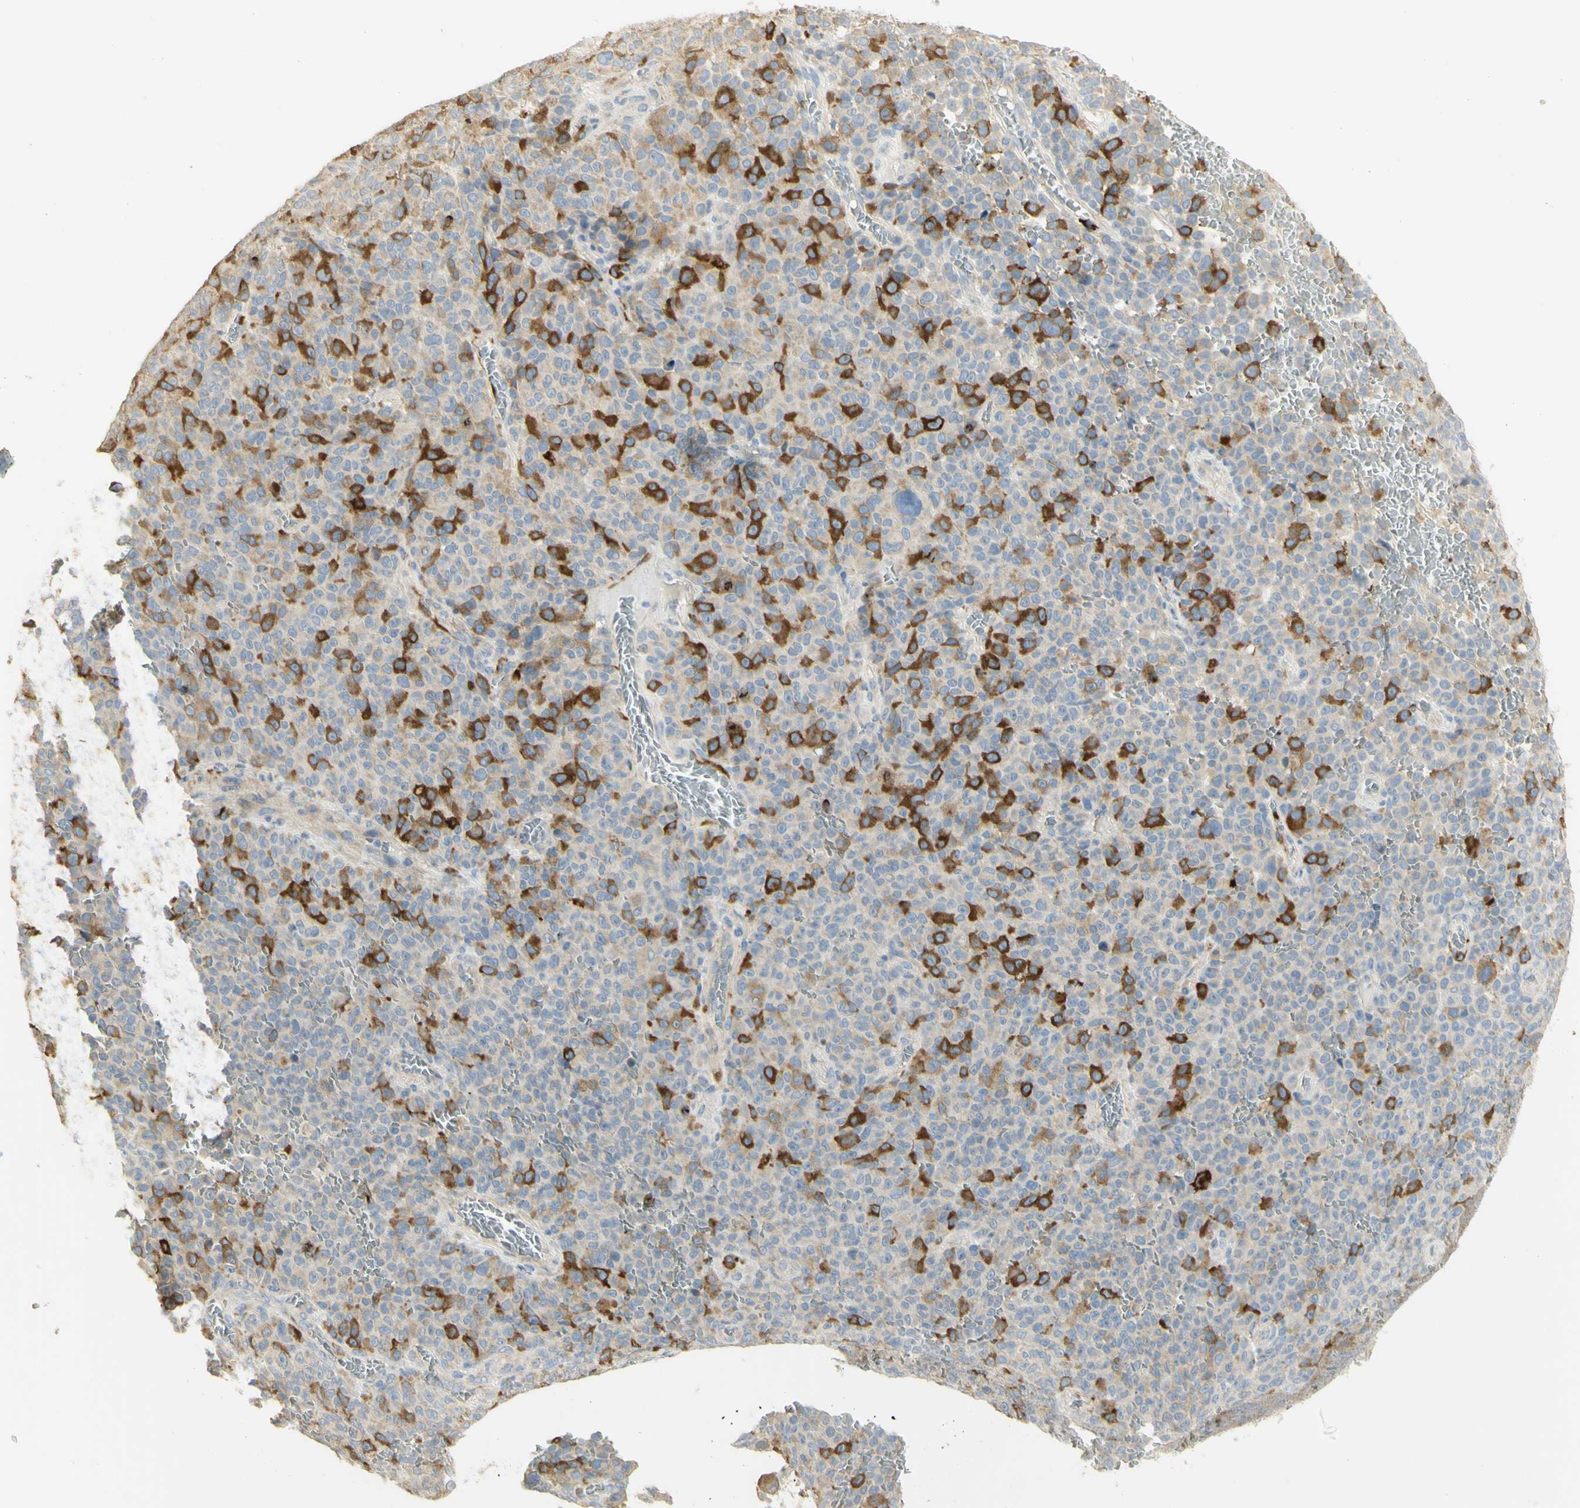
{"staining": {"intensity": "strong", "quantity": "25%-75%", "location": "cytoplasmic/membranous"}, "tissue": "melanoma", "cell_type": "Tumor cells", "image_type": "cancer", "snomed": [{"axis": "morphology", "description": "Malignant melanoma, NOS"}, {"axis": "topography", "description": "Skin"}], "caption": "Brown immunohistochemical staining in melanoma exhibits strong cytoplasmic/membranous positivity in about 25%-75% of tumor cells.", "gene": "KIF11", "patient": {"sex": "female", "age": 82}}